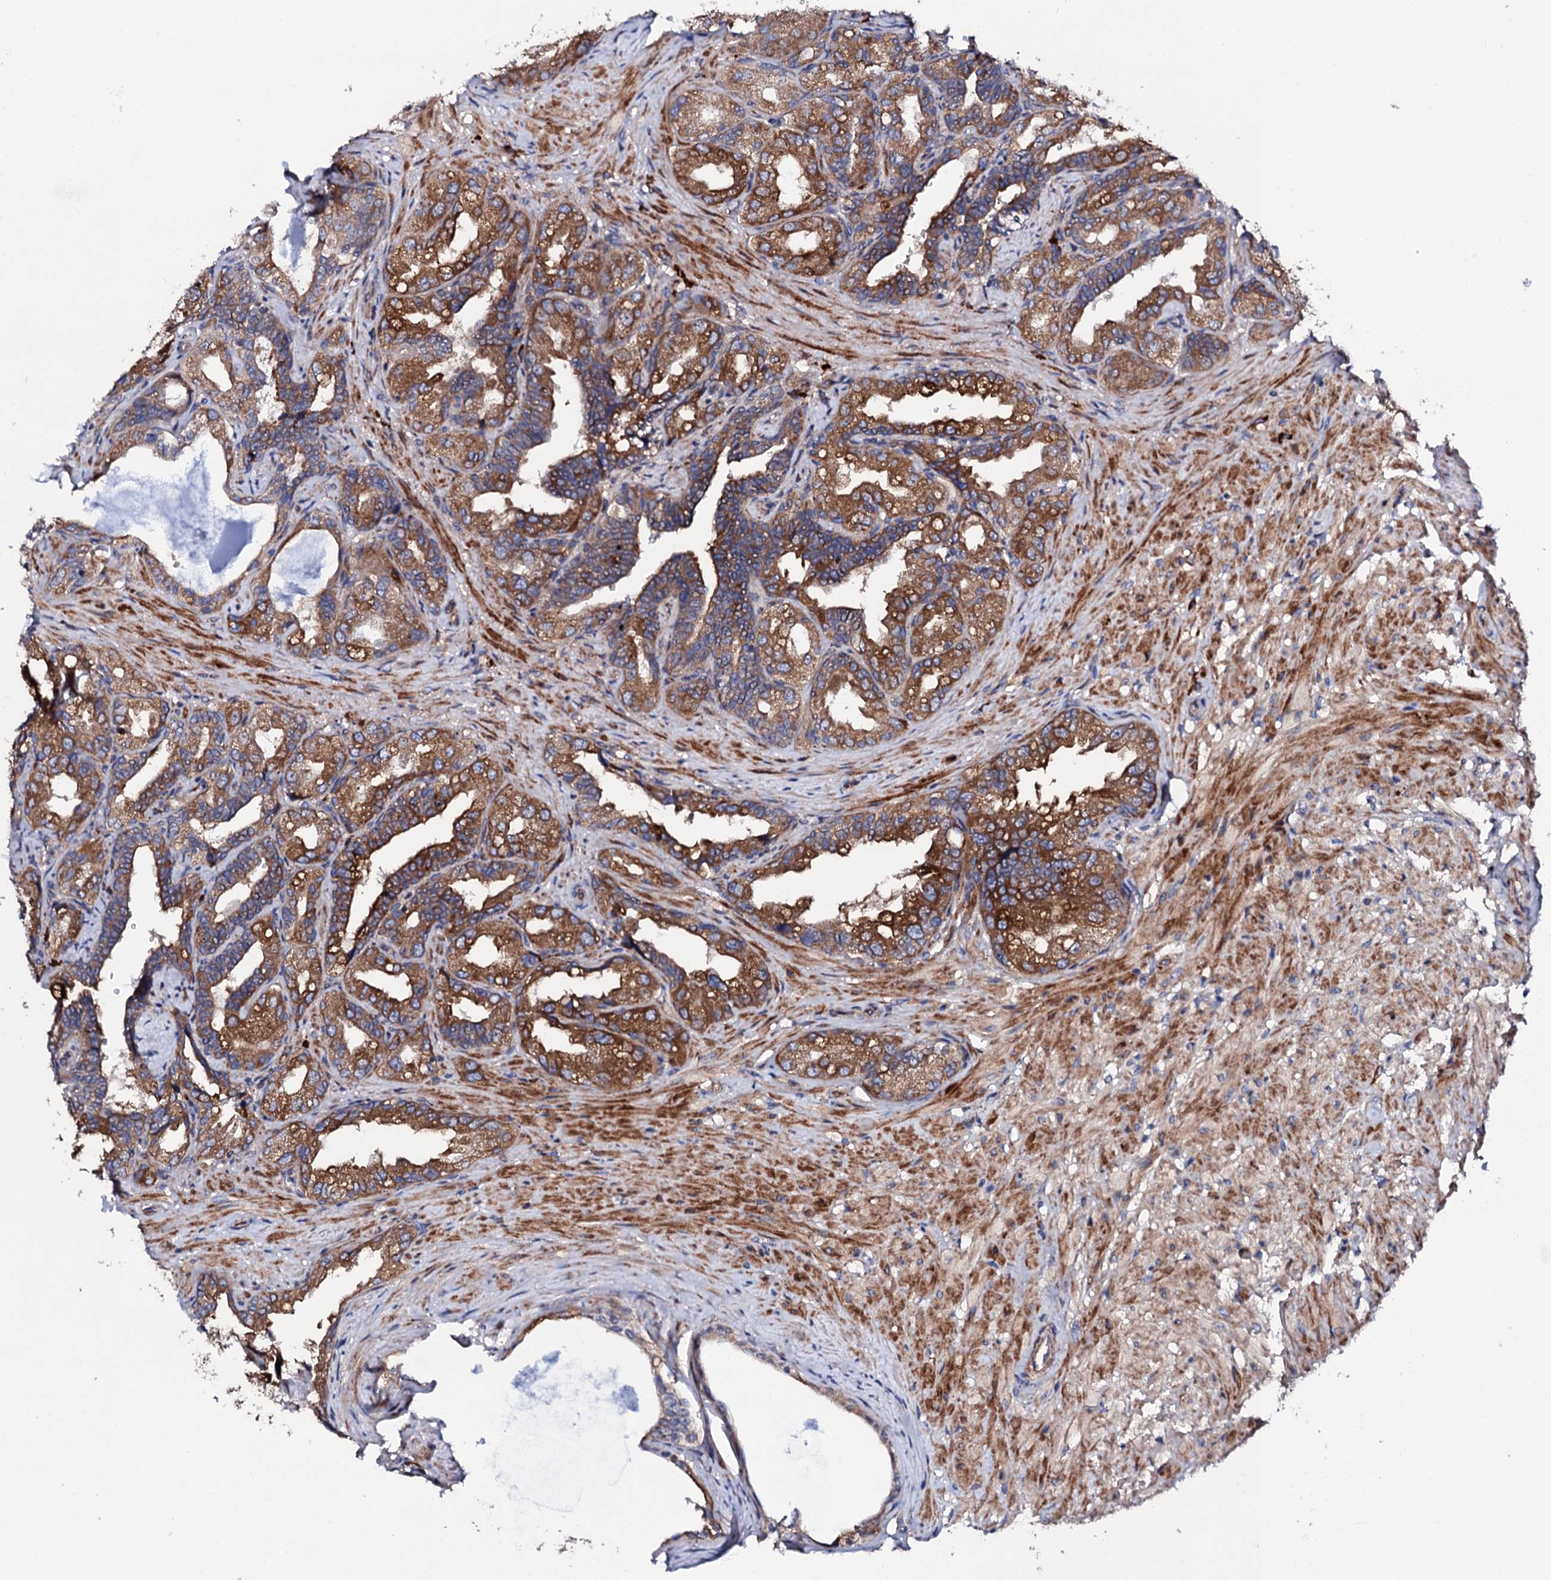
{"staining": {"intensity": "strong", "quantity": ">75%", "location": "cytoplasmic/membranous"}, "tissue": "seminal vesicle", "cell_type": "Glandular cells", "image_type": "normal", "snomed": [{"axis": "morphology", "description": "Normal tissue, NOS"}, {"axis": "topography", "description": "Seminal veicle"}, {"axis": "topography", "description": "Peripheral nerve tissue"}], "caption": "Strong cytoplasmic/membranous protein staining is appreciated in about >75% of glandular cells in seminal vesicle. (Brightfield microscopy of DAB IHC at high magnification).", "gene": "LIPT2", "patient": {"sex": "male", "age": 63}}